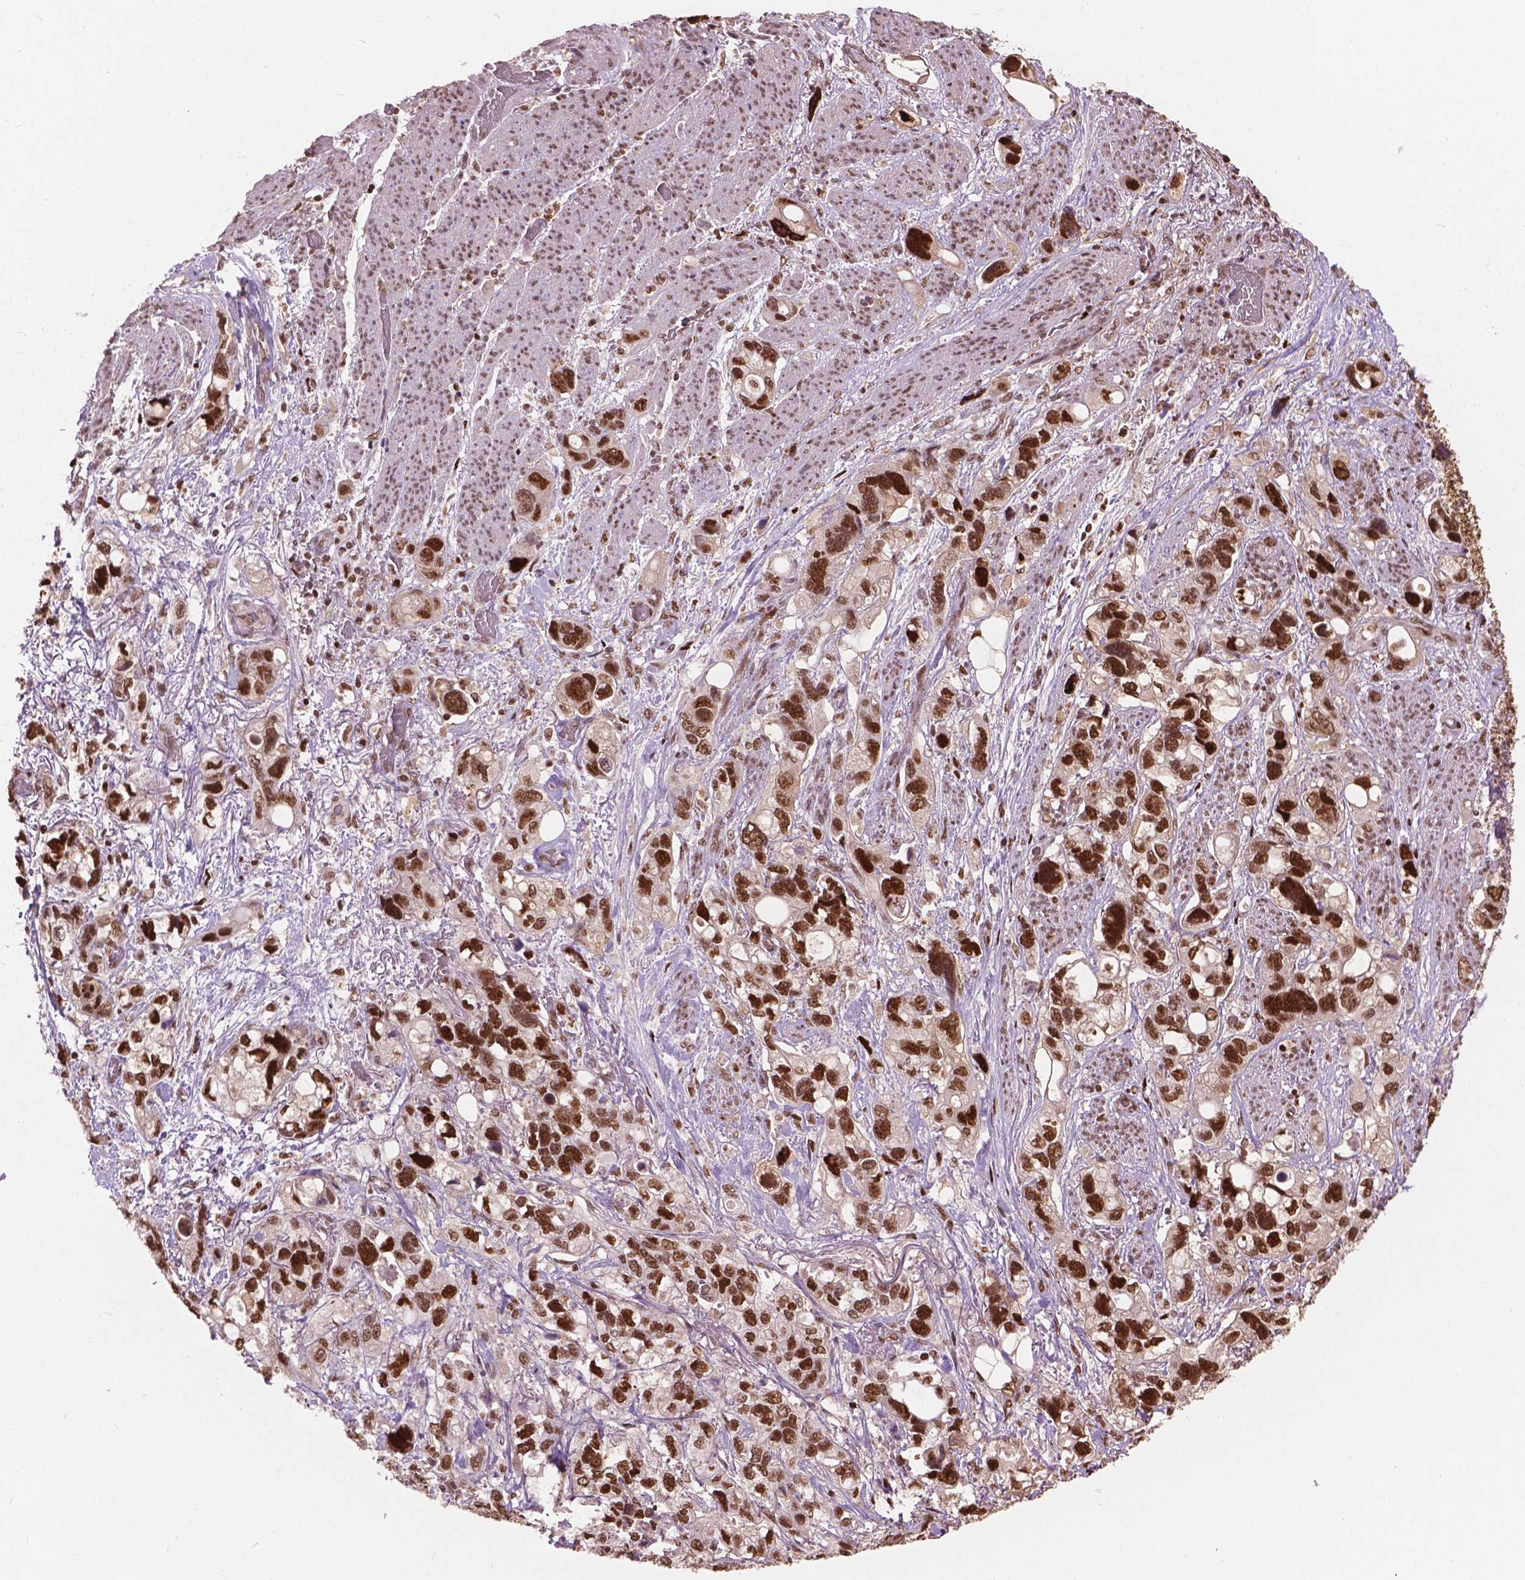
{"staining": {"intensity": "strong", "quantity": ">75%", "location": "nuclear"}, "tissue": "stomach cancer", "cell_type": "Tumor cells", "image_type": "cancer", "snomed": [{"axis": "morphology", "description": "Adenocarcinoma, NOS"}, {"axis": "topography", "description": "Stomach, upper"}], "caption": "Immunohistochemical staining of stomach cancer (adenocarcinoma) displays high levels of strong nuclear protein staining in approximately >75% of tumor cells.", "gene": "ANP32B", "patient": {"sex": "female", "age": 81}}